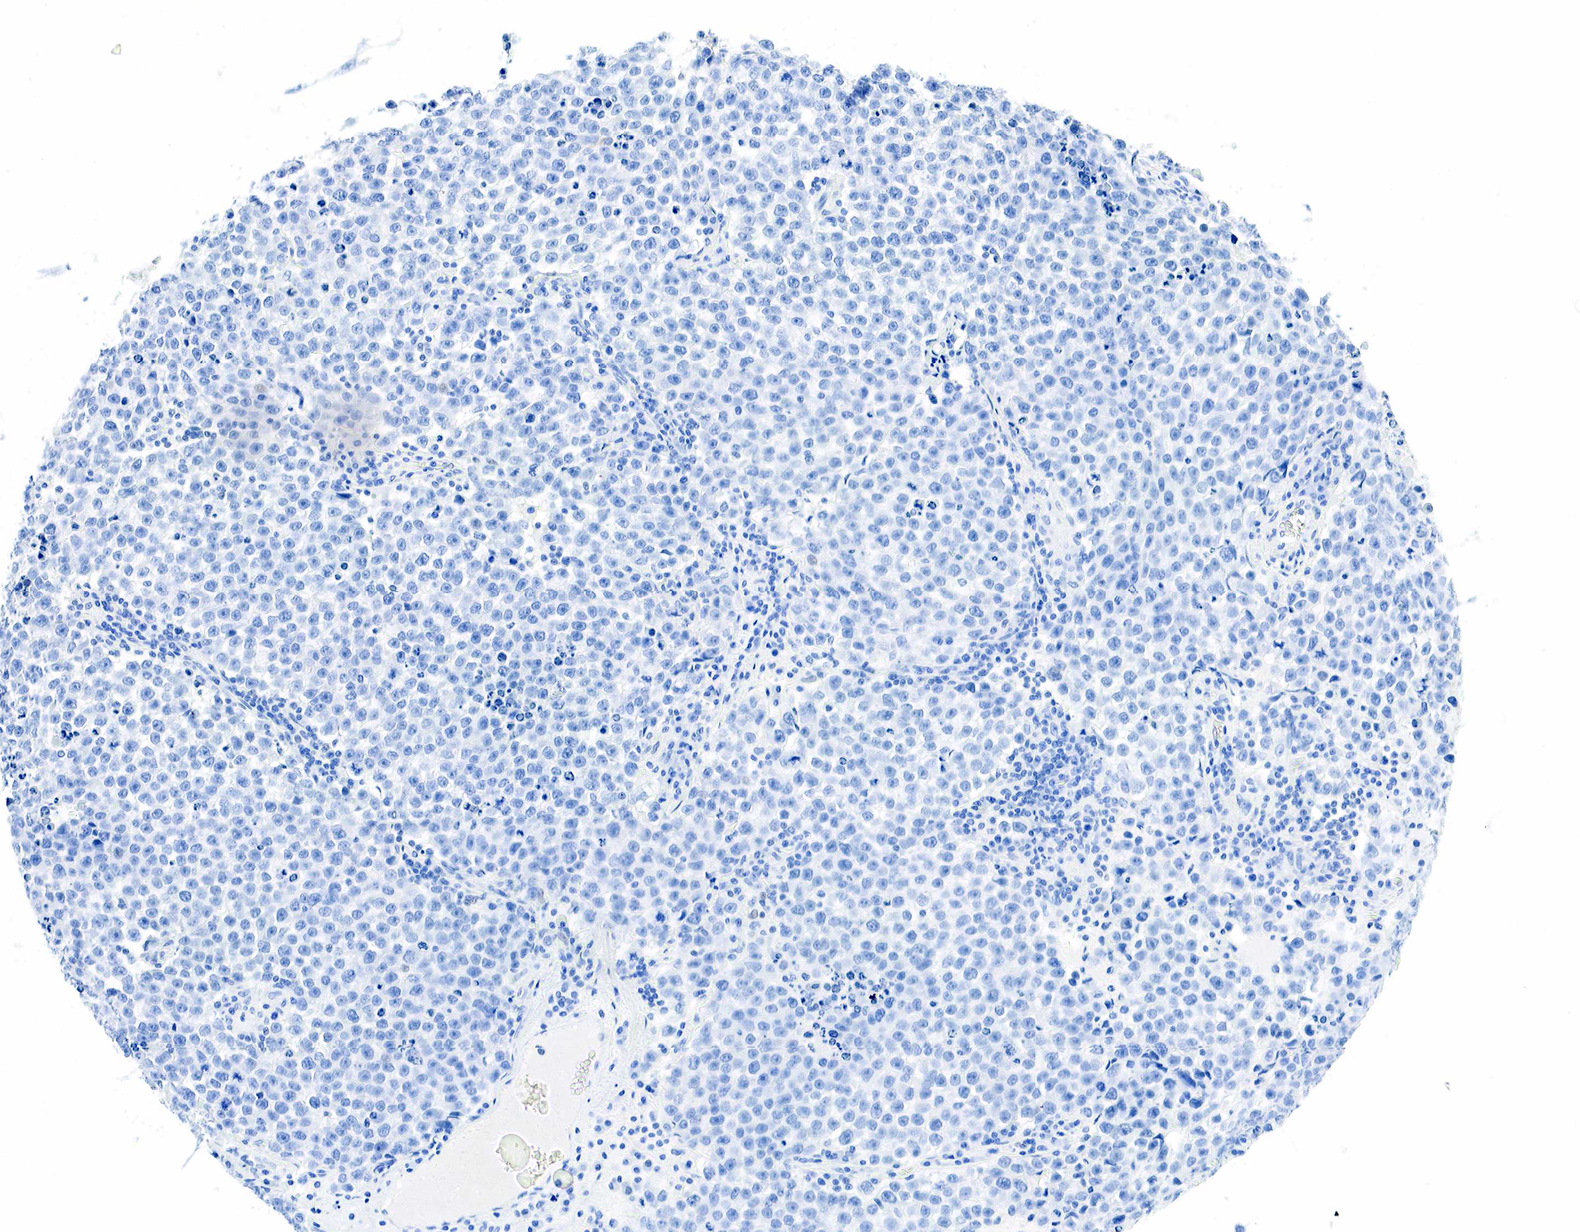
{"staining": {"intensity": "negative", "quantity": "none", "location": "none"}, "tissue": "testis cancer", "cell_type": "Tumor cells", "image_type": "cancer", "snomed": [{"axis": "morphology", "description": "Seminoma, NOS"}, {"axis": "topography", "description": "Testis"}], "caption": "Tumor cells show no significant expression in testis cancer.", "gene": "INHA", "patient": {"sex": "male", "age": 36}}